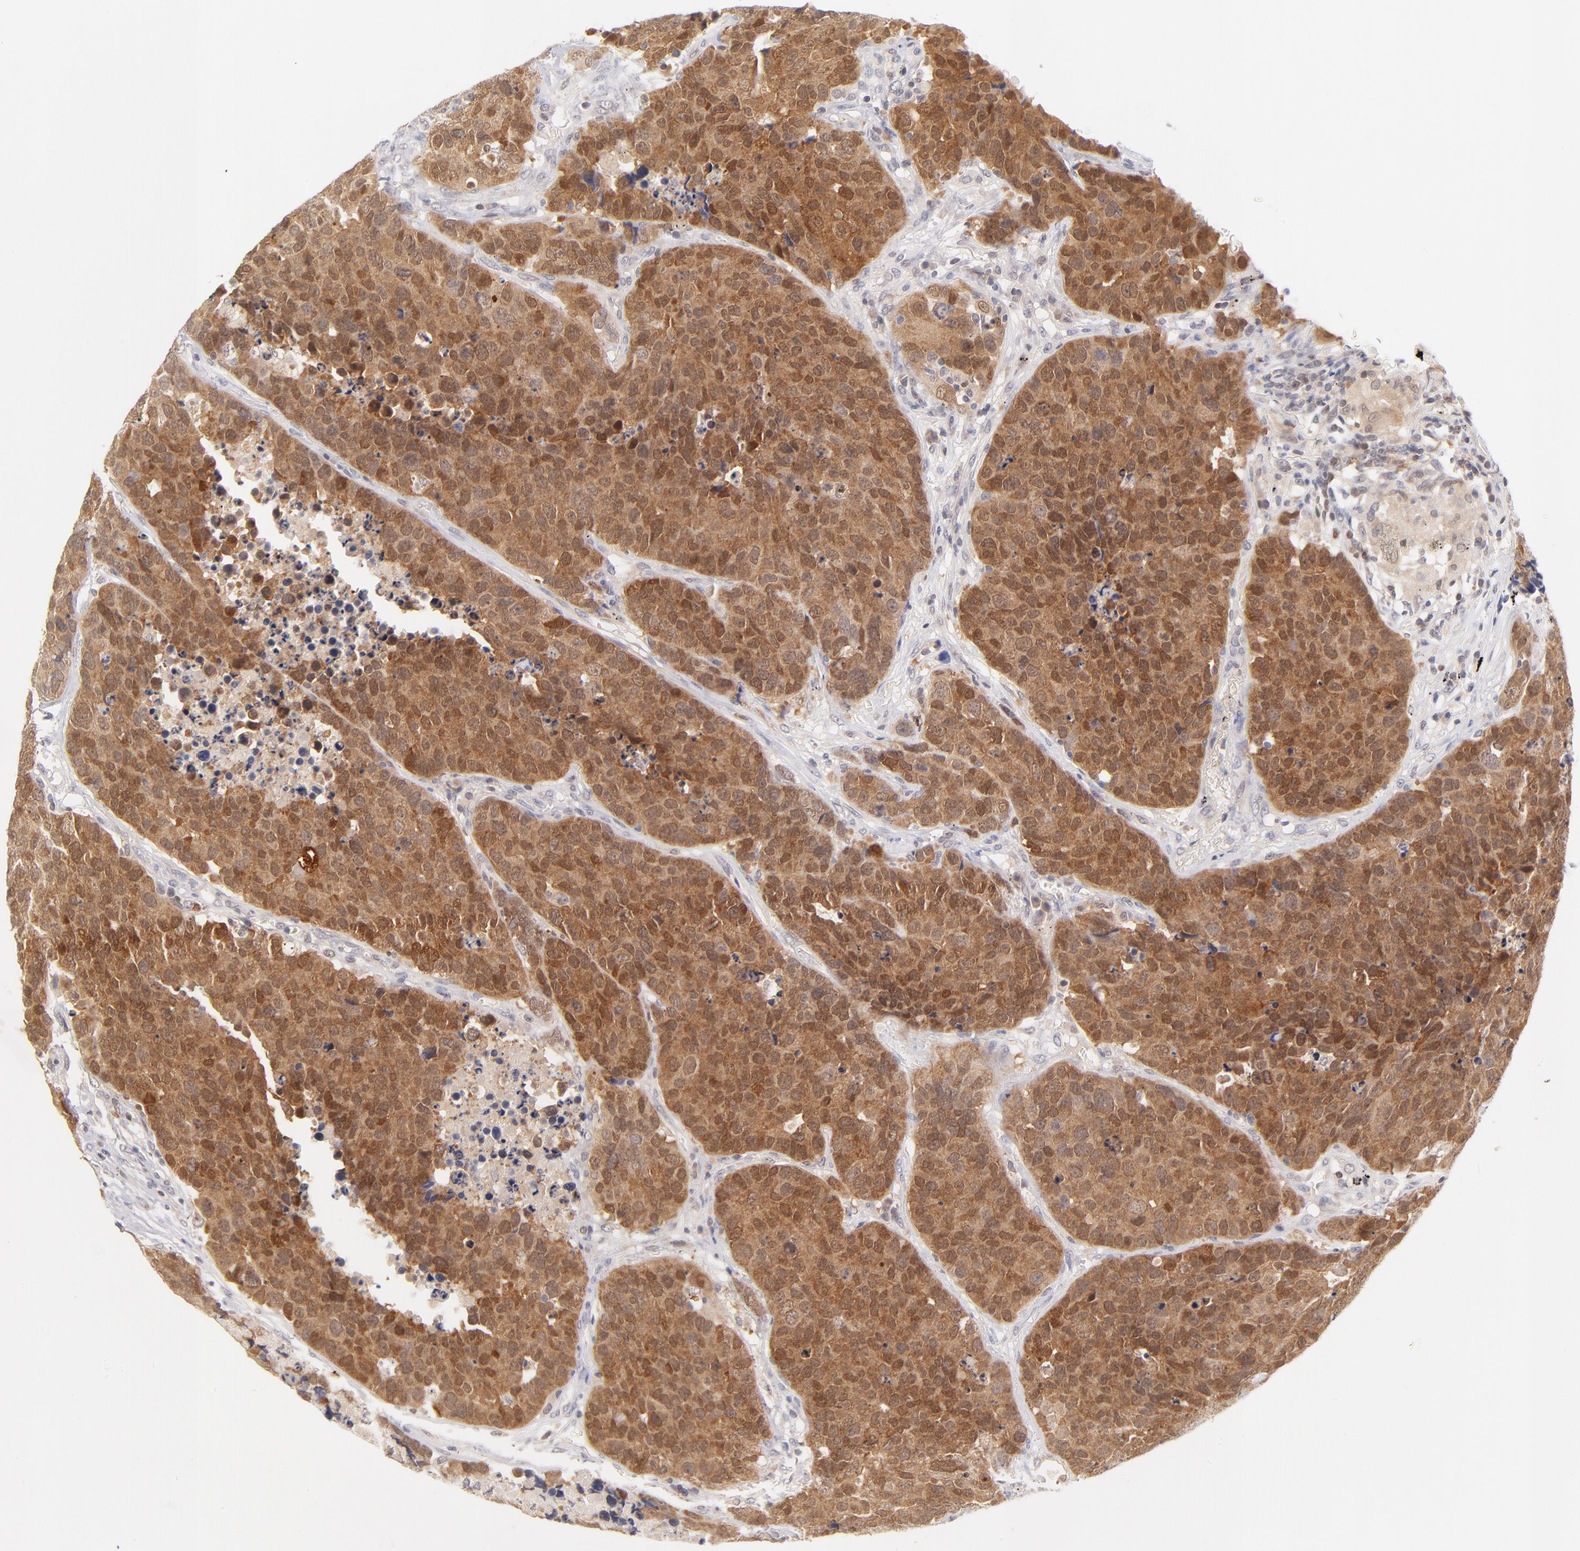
{"staining": {"intensity": "moderate", "quantity": ">75%", "location": "cytoplasmic/membranous,nuclear"}, "tissue": "carcinoid", "cell_type": "Tumor cells", "image_type": "cancer", "snomed": [{"axis": "morphology", "description": "Carcinoid, malignant, NOS"}, {"axis": "topography", "description": "Lung"}], "caption": "Immunohistochemical staining of malignant carcinoid exhibits medium levels of moderate cytoplasmic/membranous and nuclear expression in approximately >75% of tumor cells.", "gene": "CASP6", "patient": {"sex": "male", "age": 60}}